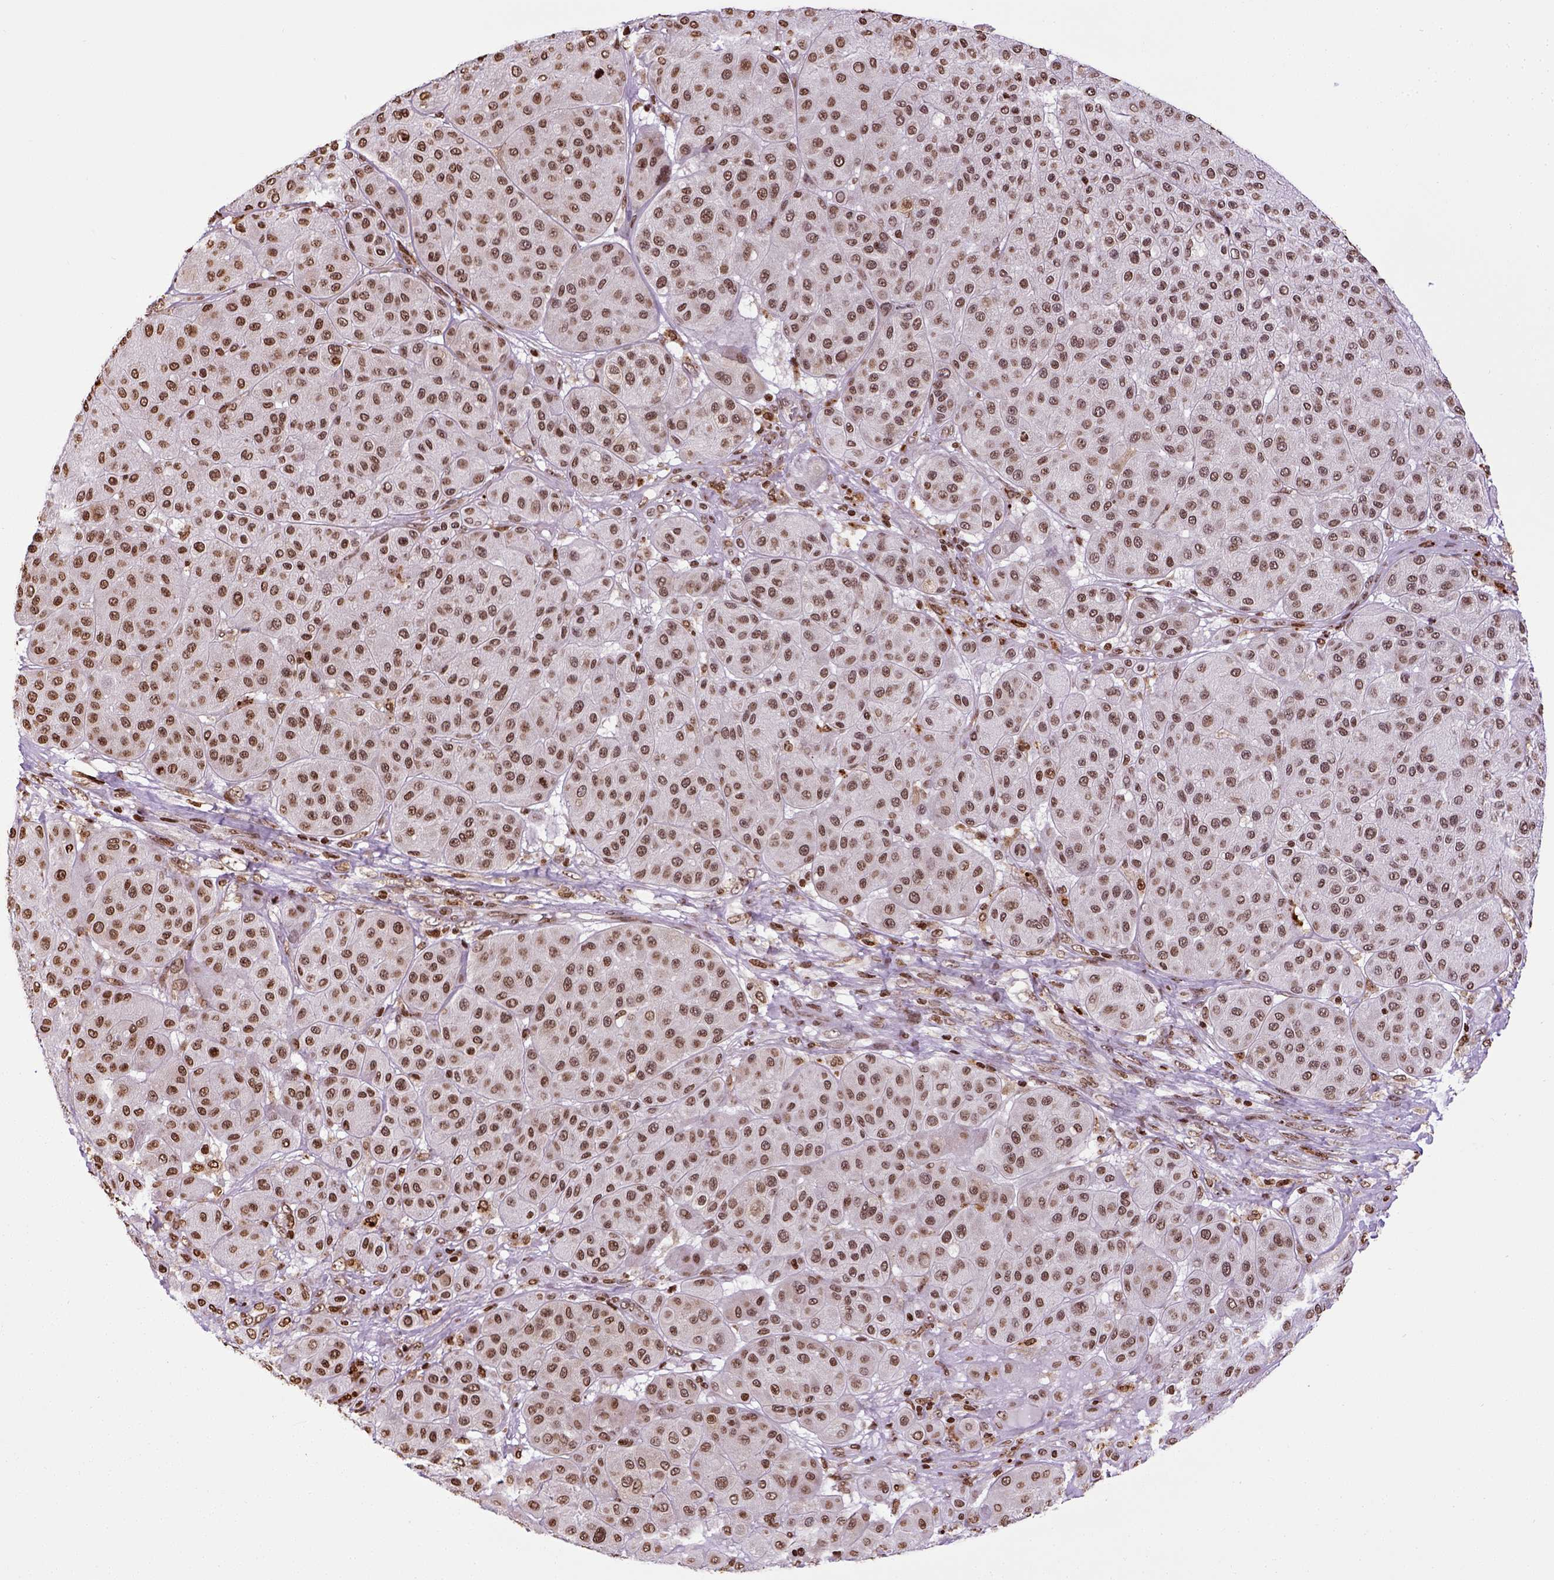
{"staining": {"intensity": "moderate", "quantity": ">75%", "location": "nuclear"}, "tissue": "melanoma", "cell_type": "Tumor cells", "image_type": "cancer", "snomed": [{"axis": "morphology", "description": "Malignant melanoma, Metastatic site"}, {"axis": "topography", "description": "Smooth muscle"}], "caption": "A brown stain shows moderate nuclear positivity of a protein in human malignant melanoma (metastatic site) tumor cells.", "gene": "ZNF75D", "patient": {"sex": "male", "age": 41}}